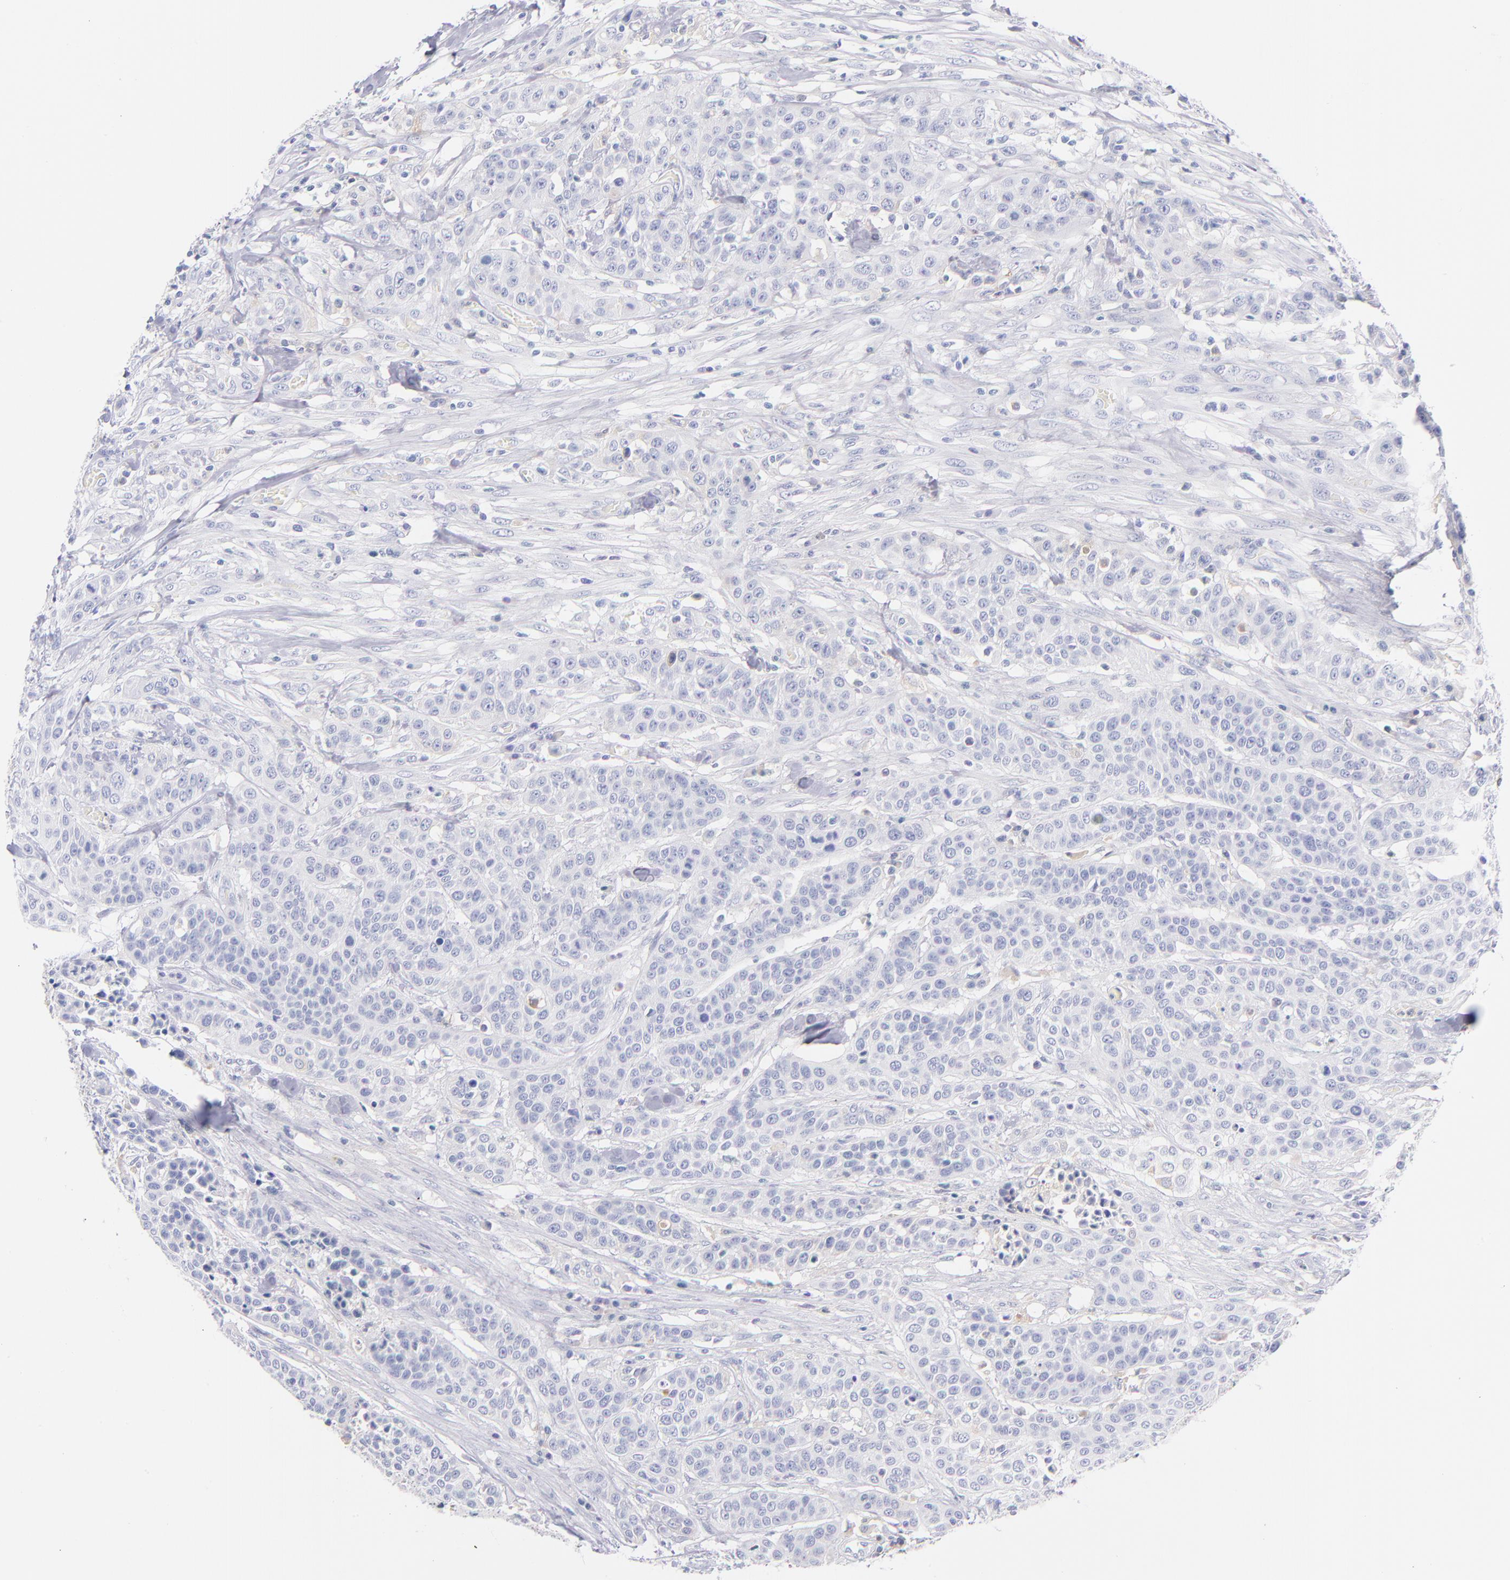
{"staining": {"intensity": "negative", "quantity": "none", "location": "none"}, "tissue": "urothelial cancer", "cell_type": "Tumor cells", "image_type": "cancer", "snomed": [{"axis": "morphology", "description": "Urothelial carcinoma, High grade"}, {"axis": "topography", "description": "Urinary bladder"}], "caption": "Immunohistochemistry (IHC) of human urothelial cancer displays no expression in tumor cells. (DAB IHC, high magnification).", "gene": "HP", "patient": {"sex": "male", "age": 74}}